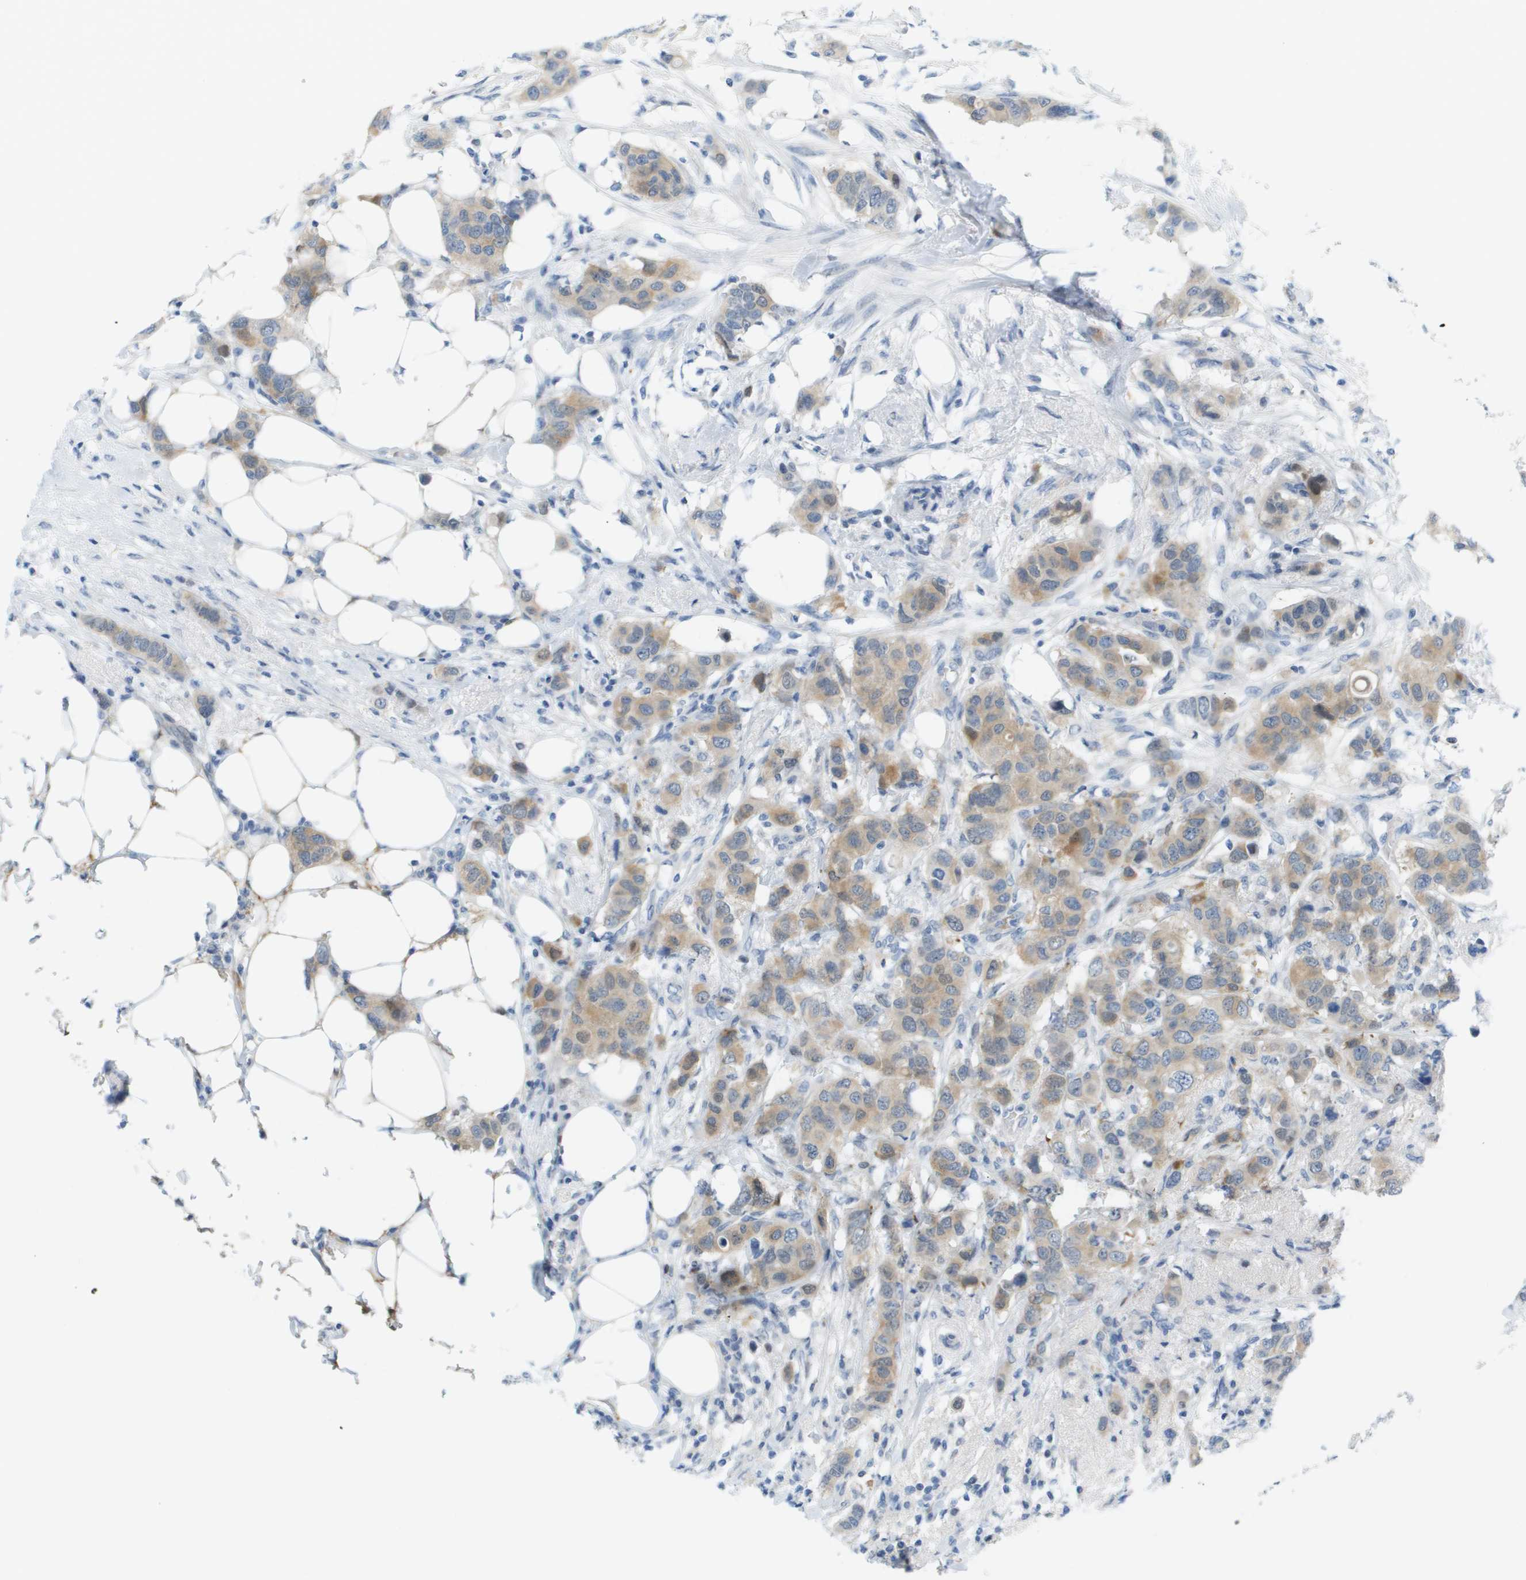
{"staining": {"intensity": "weak", "quantity": ">75%", "location": "cytoplasmic/membranous"}, "tissue": "breast cancer", "cell_type": "Tumor cells", "image_type": "cancer", "snomed": [{"axis": "morphology", "description": "Duct carcinoma"}, {"axis": "topography", "description": "Breast"}], "caption": "DAB (3,3'-diaminobenzidine) immunohistochemical staining of human intraductal carcinoma (breast) displays weak cytoplasmic/membranous protein staining in approximately >75% of tumor cells.", "gene": "CUL9", "patient": {"sex": "female", "age": 50}}